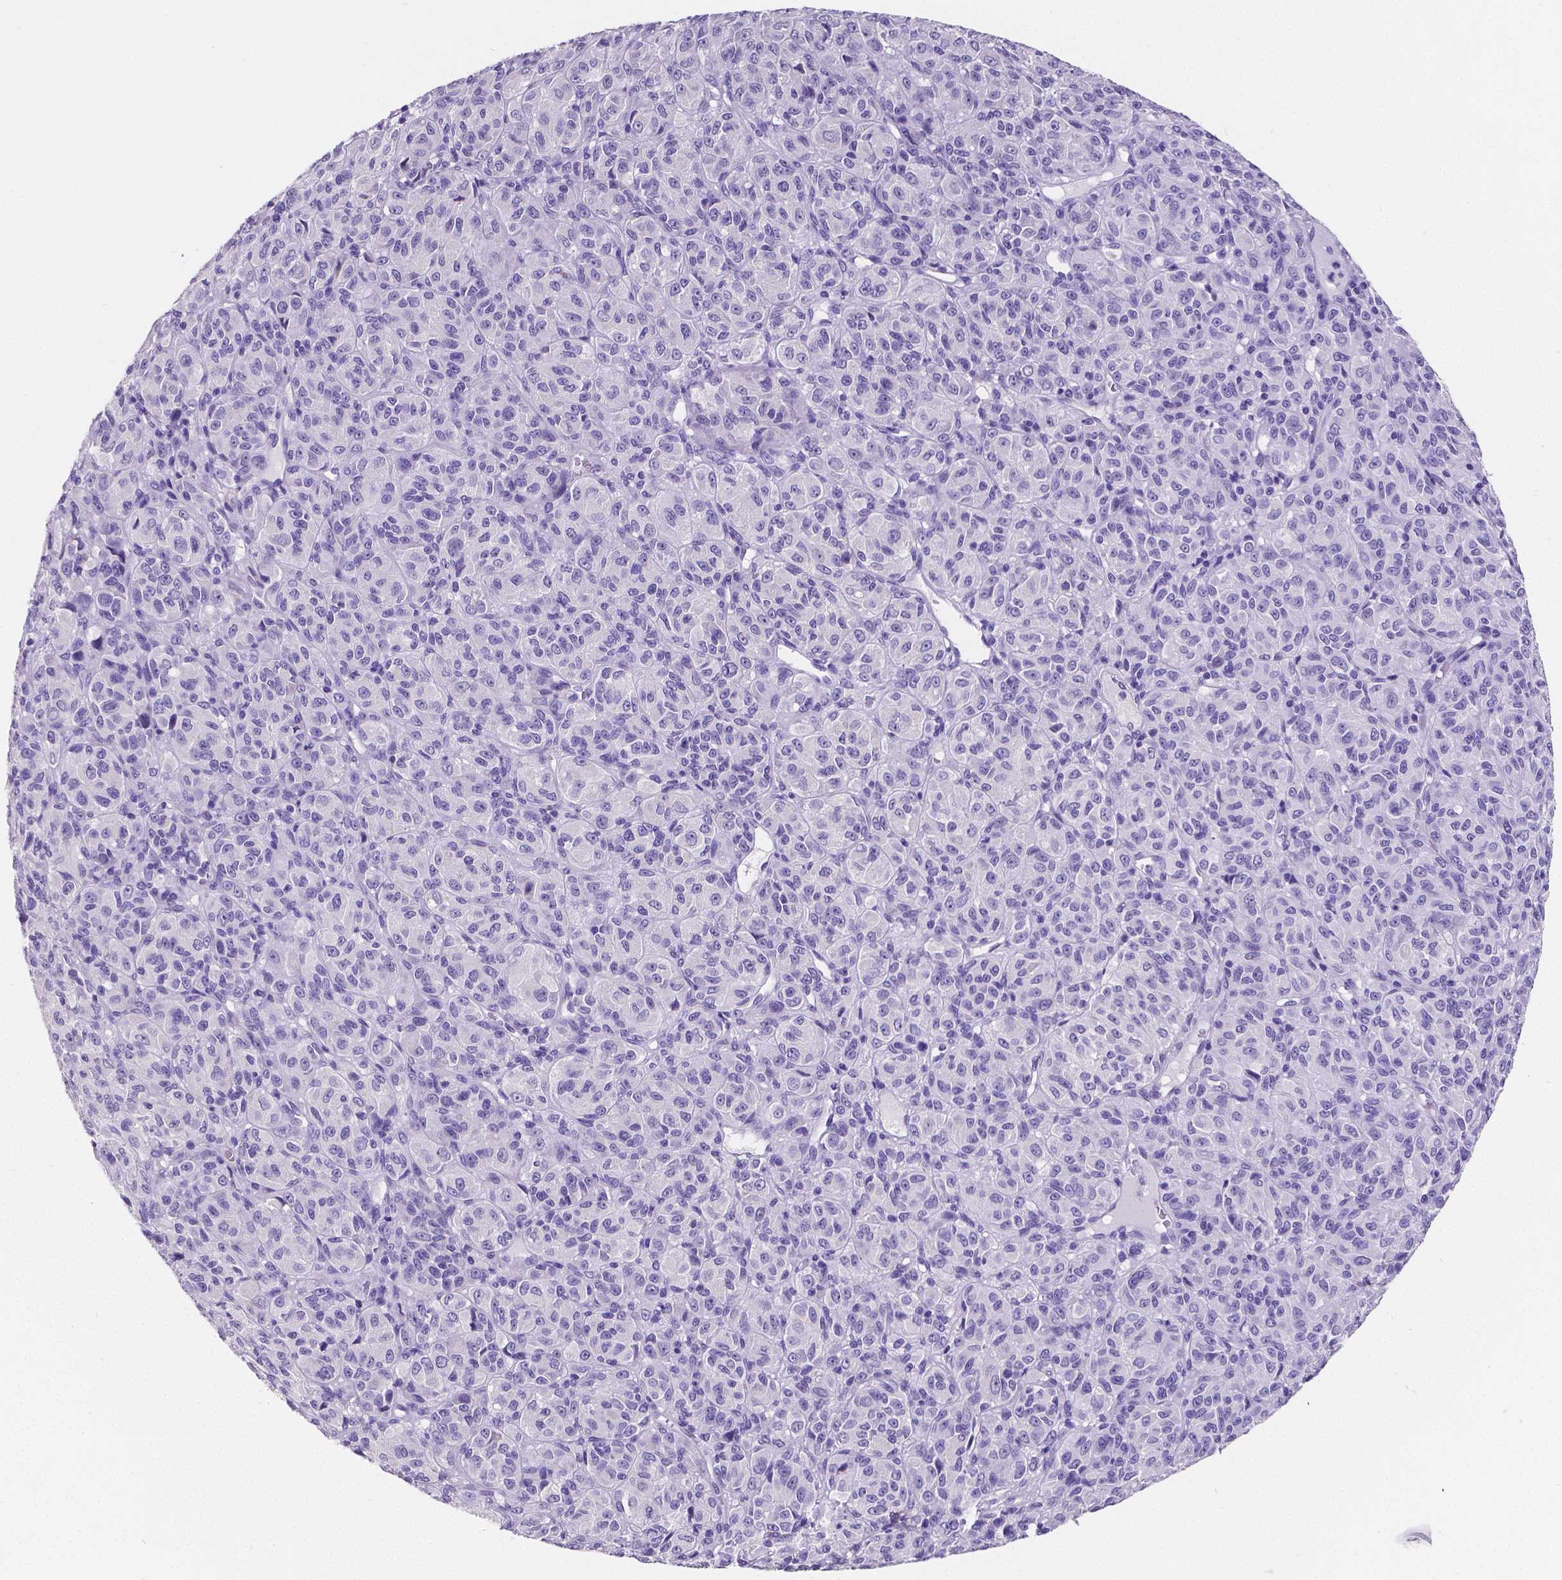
{"staining": {"intensity": "negative", "quantity": "none", "location": "none"}, "tissue": "melanoma", "cell_type": "Tumor cells", "image_type": "cancer", "snomed": [{"axis": "morphology", "description": "Malignant melanoma, Metastatic site"}, {"axis": "topography", "description": "Brain"}], "caption": "Immunohistochemistry (IHC) photomicrograph of neoplastic tissue: human melanoma stained with DAB (3,3'-diaminobenzidine) reveals no significant protein staining in tumor cells.", "gene": "SATB2", "patient": {"sex": "female", "age": 56}}